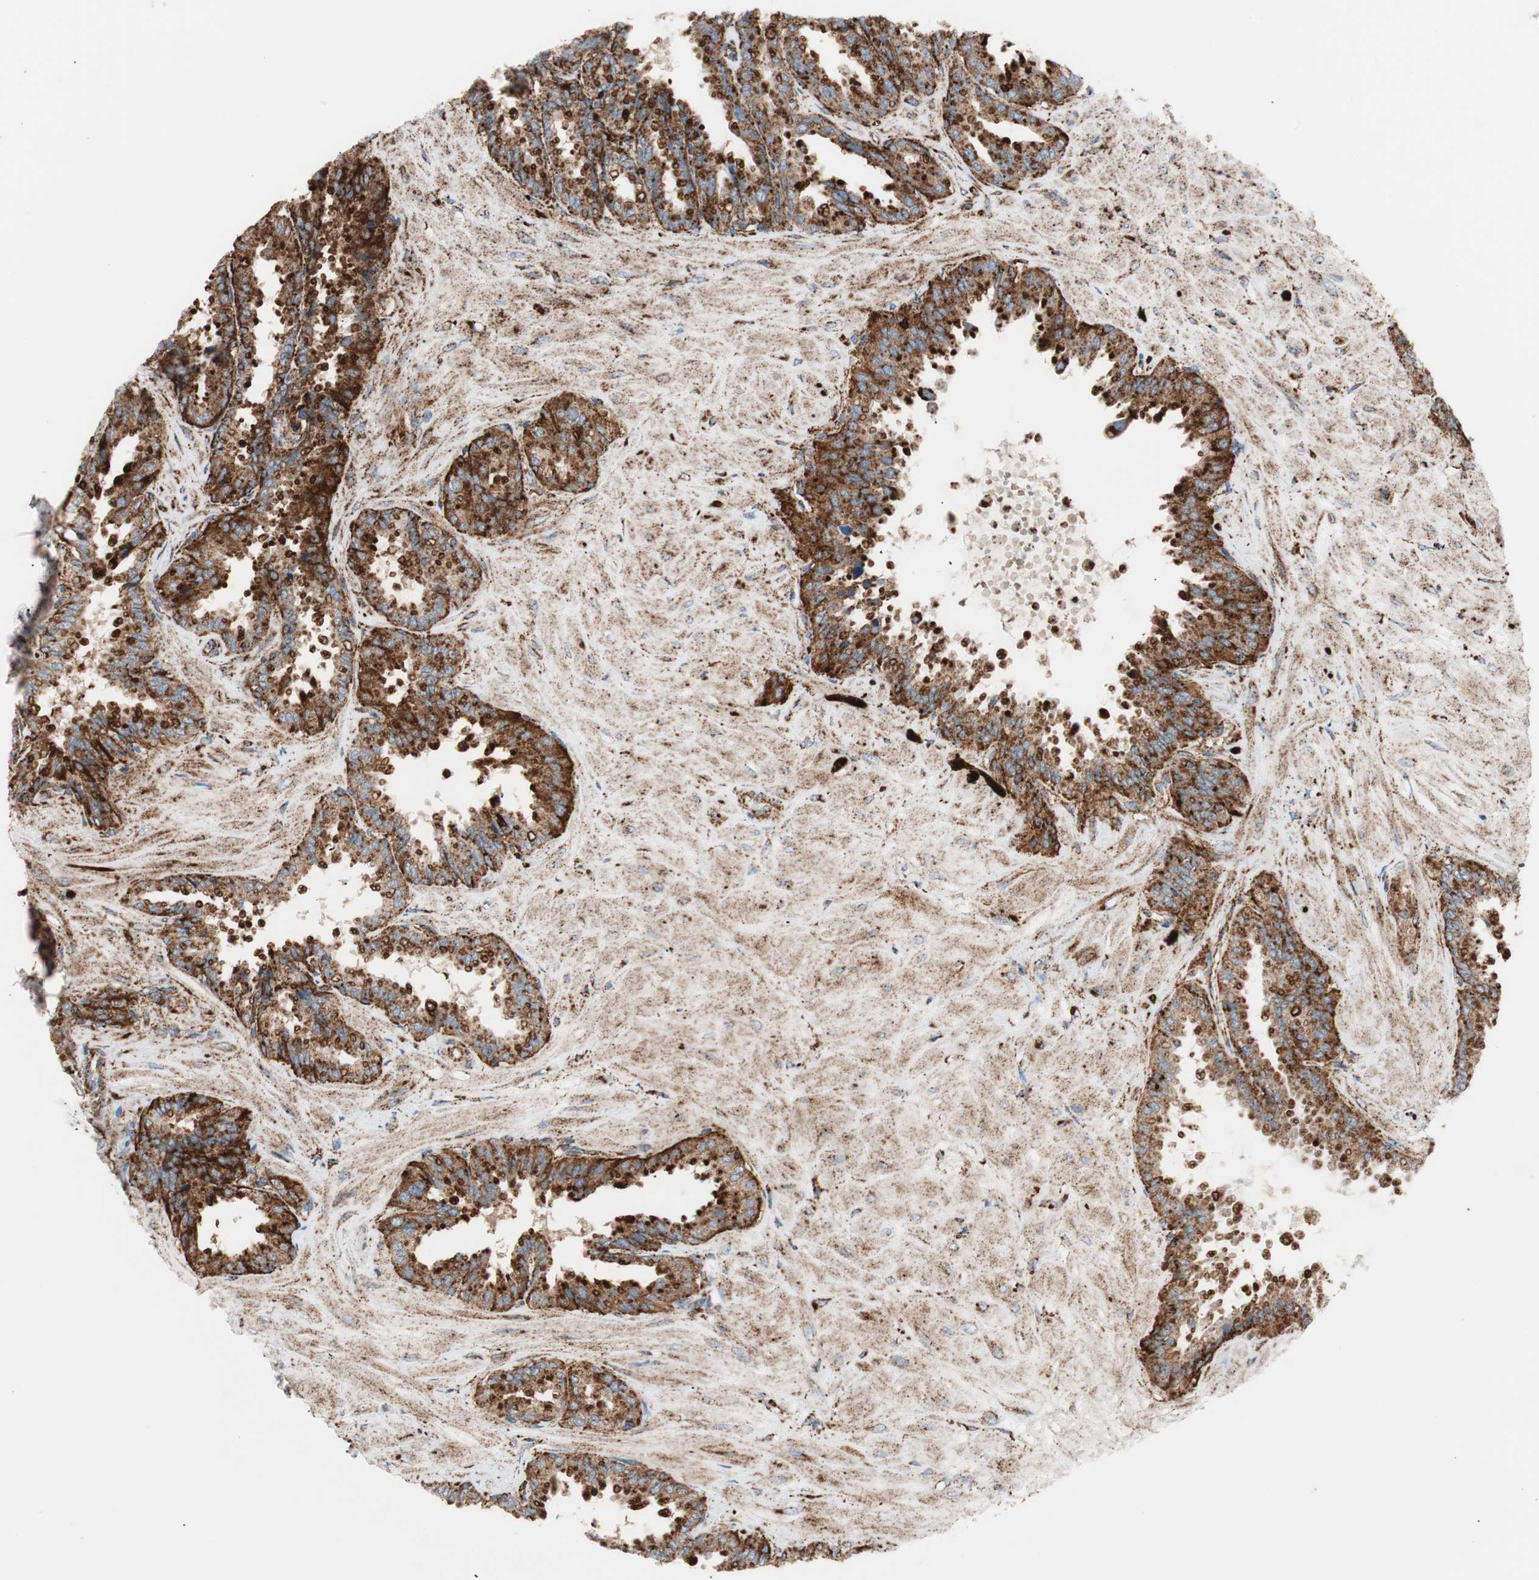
{"staining": {"intensity": "strong", "quantity": ">75%", "location": "cytoplasmic/membranous"}, "tissue": "seminal vesicle", "cell_type": "Glandular cells", "image_type": "normal", "snomed": [{"axis": "morphology", "description": "Normal tissue, NOS"}, {"axis": "topography", "description": "Seminal veicle"}], "caption": "This image shows normal seminal vesicle stained with immunohistochemistry to label a protein in brown. The cytoplasmic/membranous of glandular cells show strong positivity for the protein. Nuclei are counter-stained blue.", "gene": "LAMP1", "patient": {"sex": "male", "age": 46}}